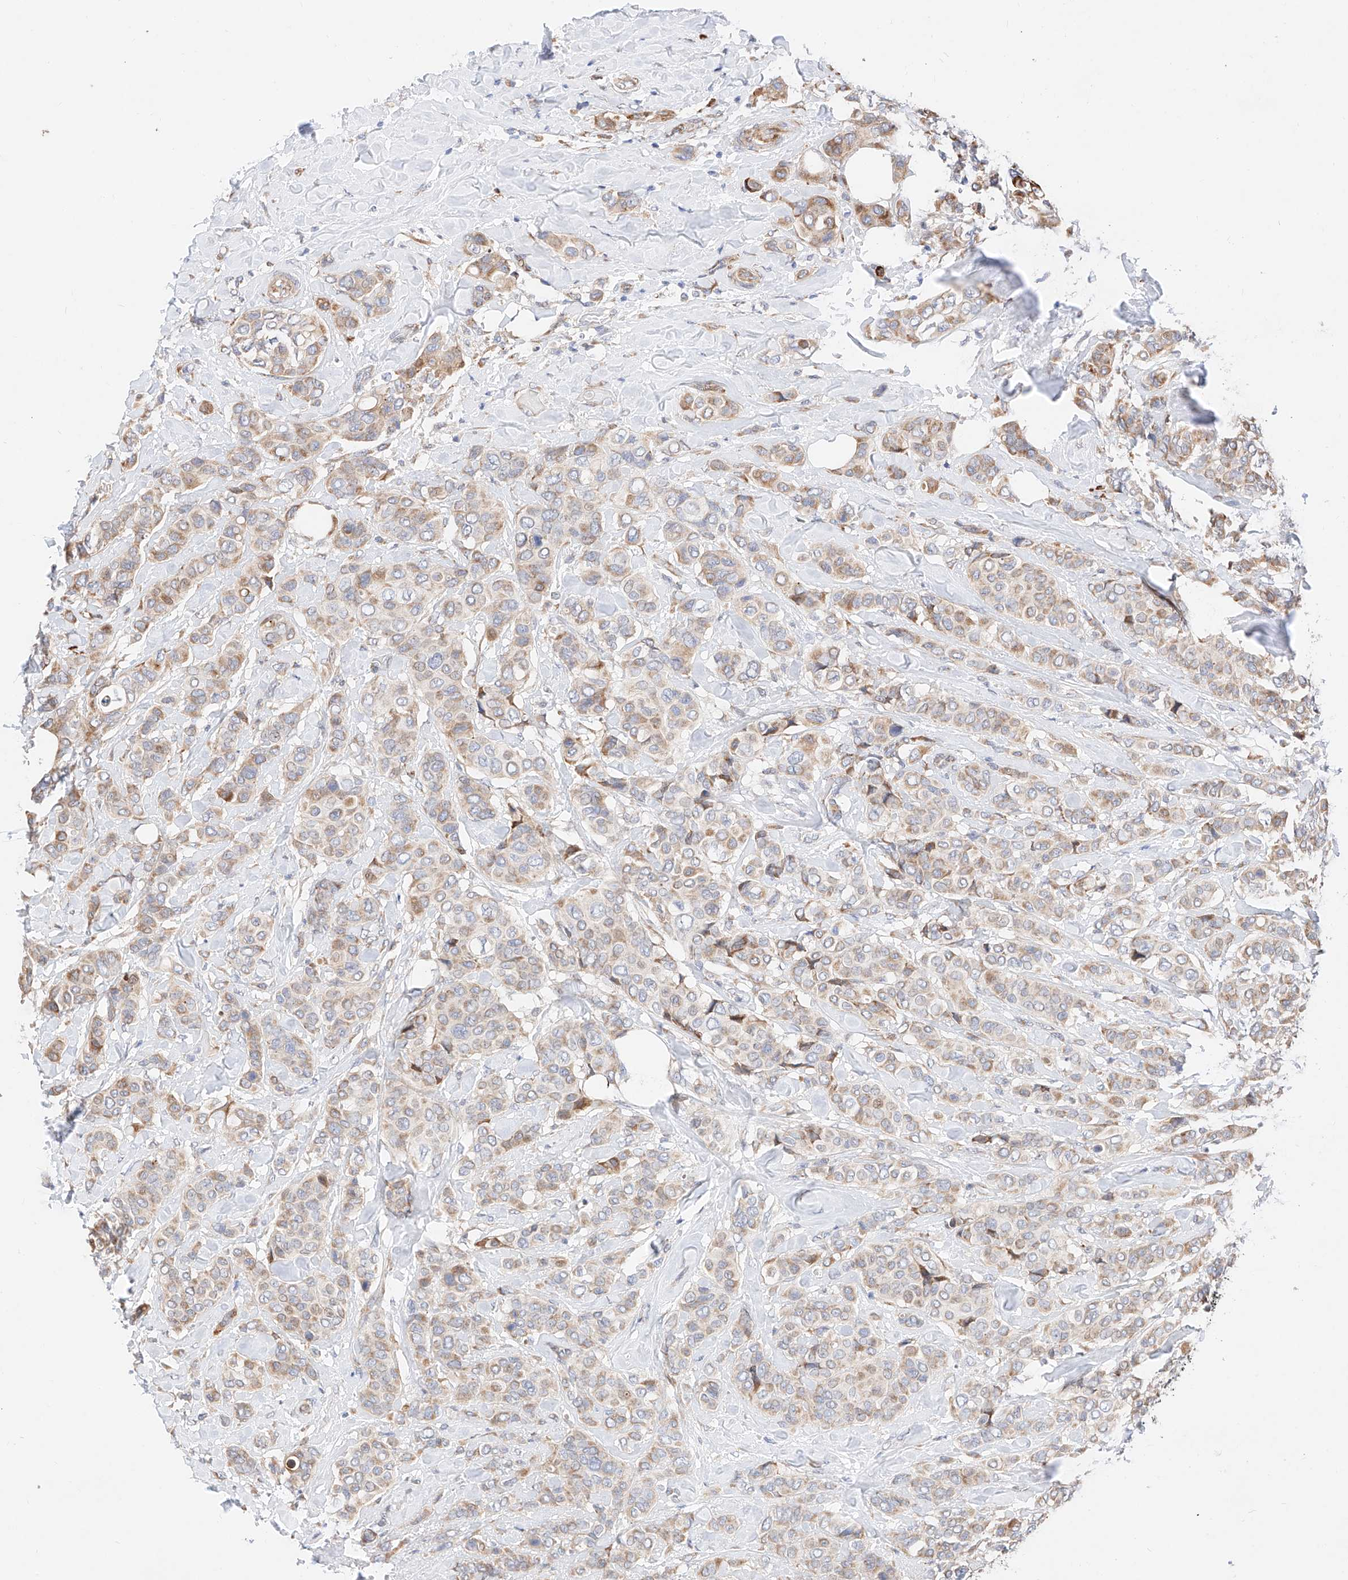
{"staining": {"intensity": "weak", "quantity": "25%-75%", "location": "cytoplasmic/membranous"}, "tissue": "breast cancer", "cell_type": "Tumor cells", "image_type": "cancer", "snomed": [{"axis": "morphology", "description": "Lobular carcinoma"}, {"axis": "topography", "description": "Breast"}], "caption": "Human breast cancer (lobular carcinoma) stained with a brown dye displays weak cytoplasmic/membranous positive expression in approximately 25%-75% of tumor cells.", "gene": "ATP9B", "patient": {"sex": "female", "age": 51}}